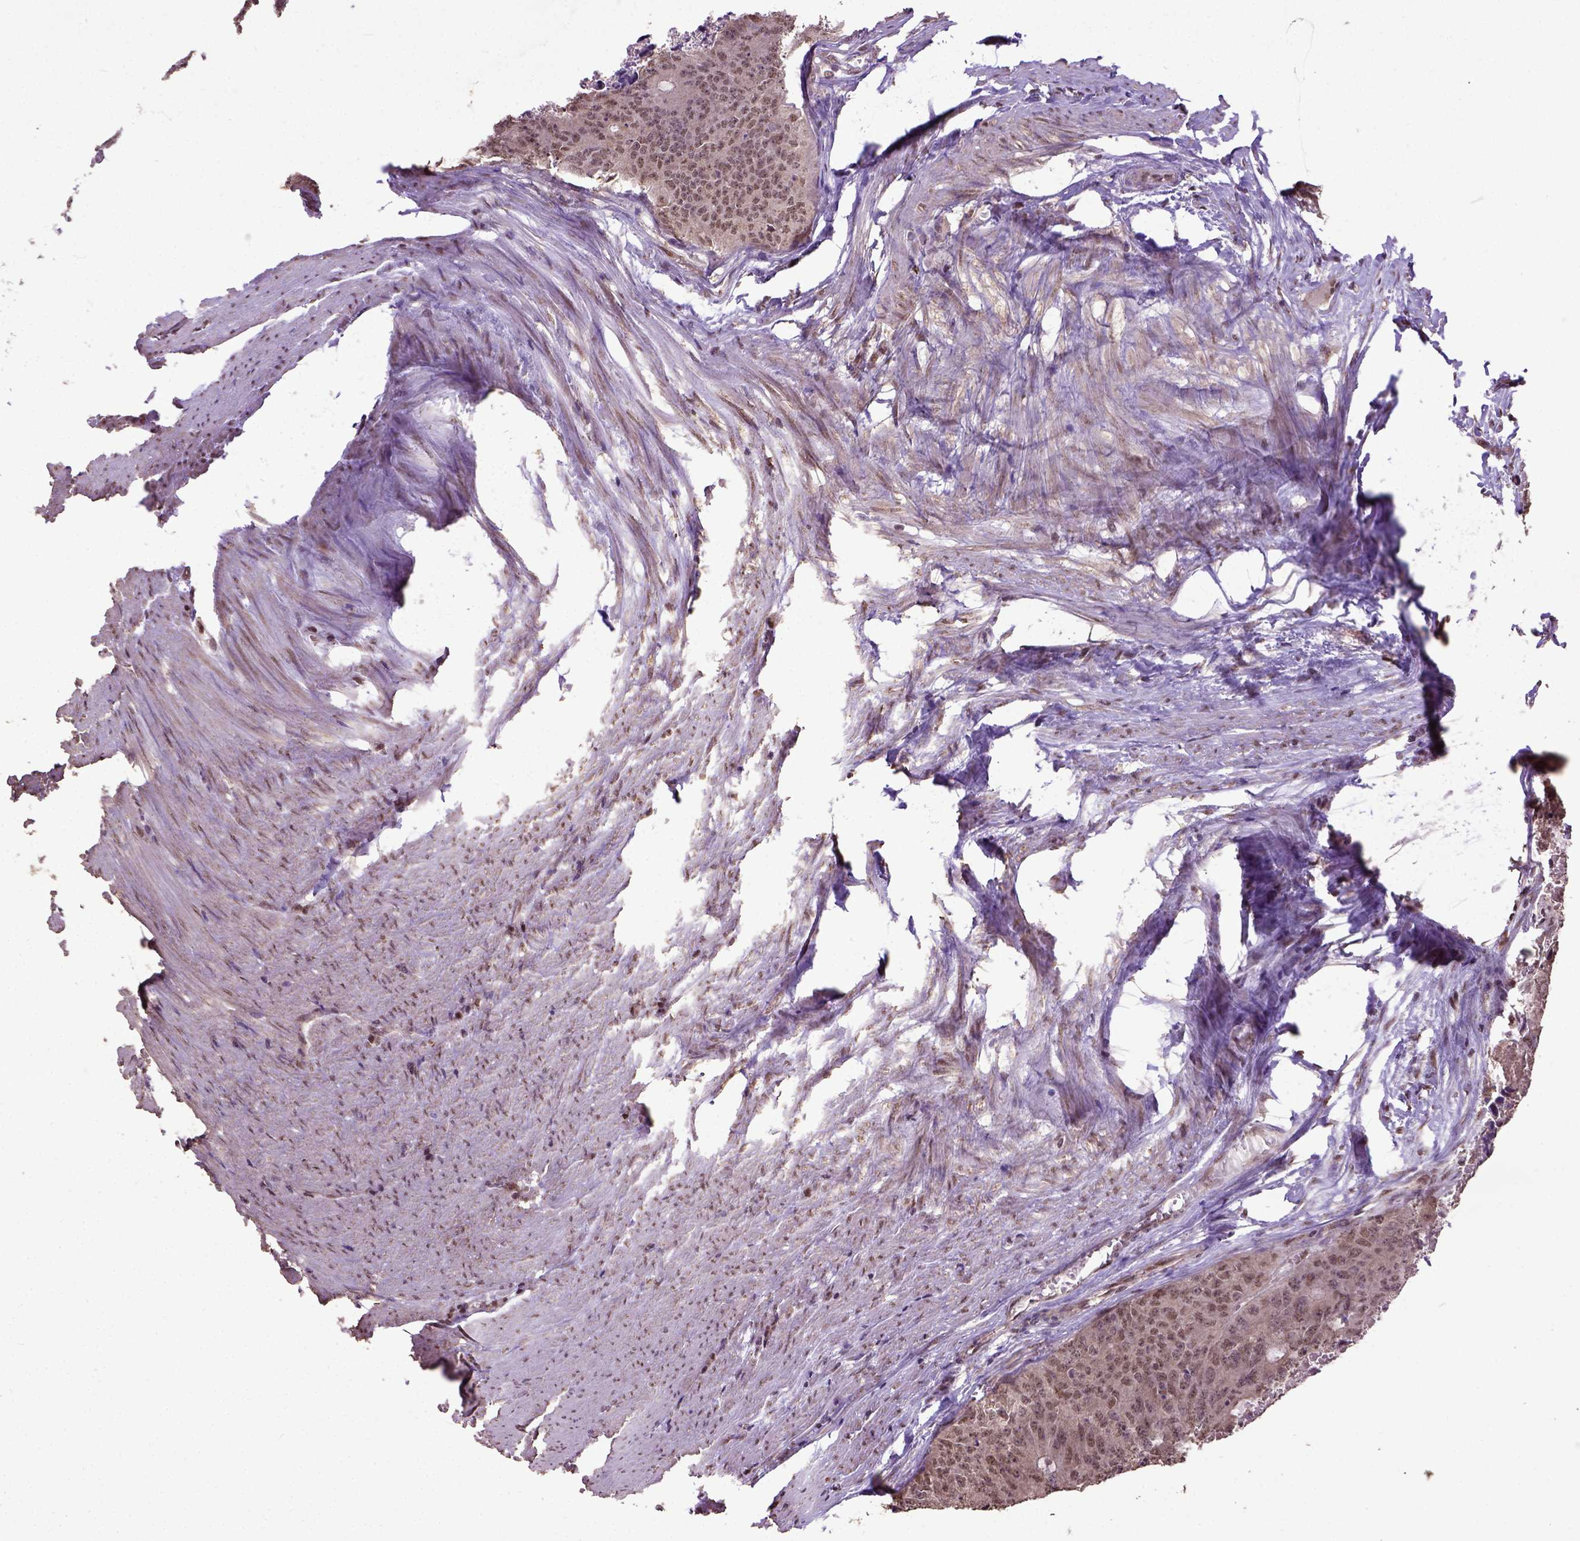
{"staining": {"intensity": "moderate", "quantity": ">75%", "location": "nuclear"}, "tissue": "colorectal cancer", "cell_type": "Tumor cells", "image_type": "cancer", "snomed": [{"axis": "morphology", "description": "Adenocarcinoma, NOS"}, {"axis": "topography", "description": "Colon"}], "caption": "Immunohistochemistry (IHC) (DAB (3,3'-diaminobenzidine)) staining of colorectal cancer displays moderate nuclear protein positivity in approximately >75% of tumor cells. The staining was performed using DAB (3,3'-diaminobenzidine), with brown indicating positive protein expression. Nuclei are stained blue with hematoxylin.", "gene": "UBA3", "patient": {"sex": "male", "age": 67}}